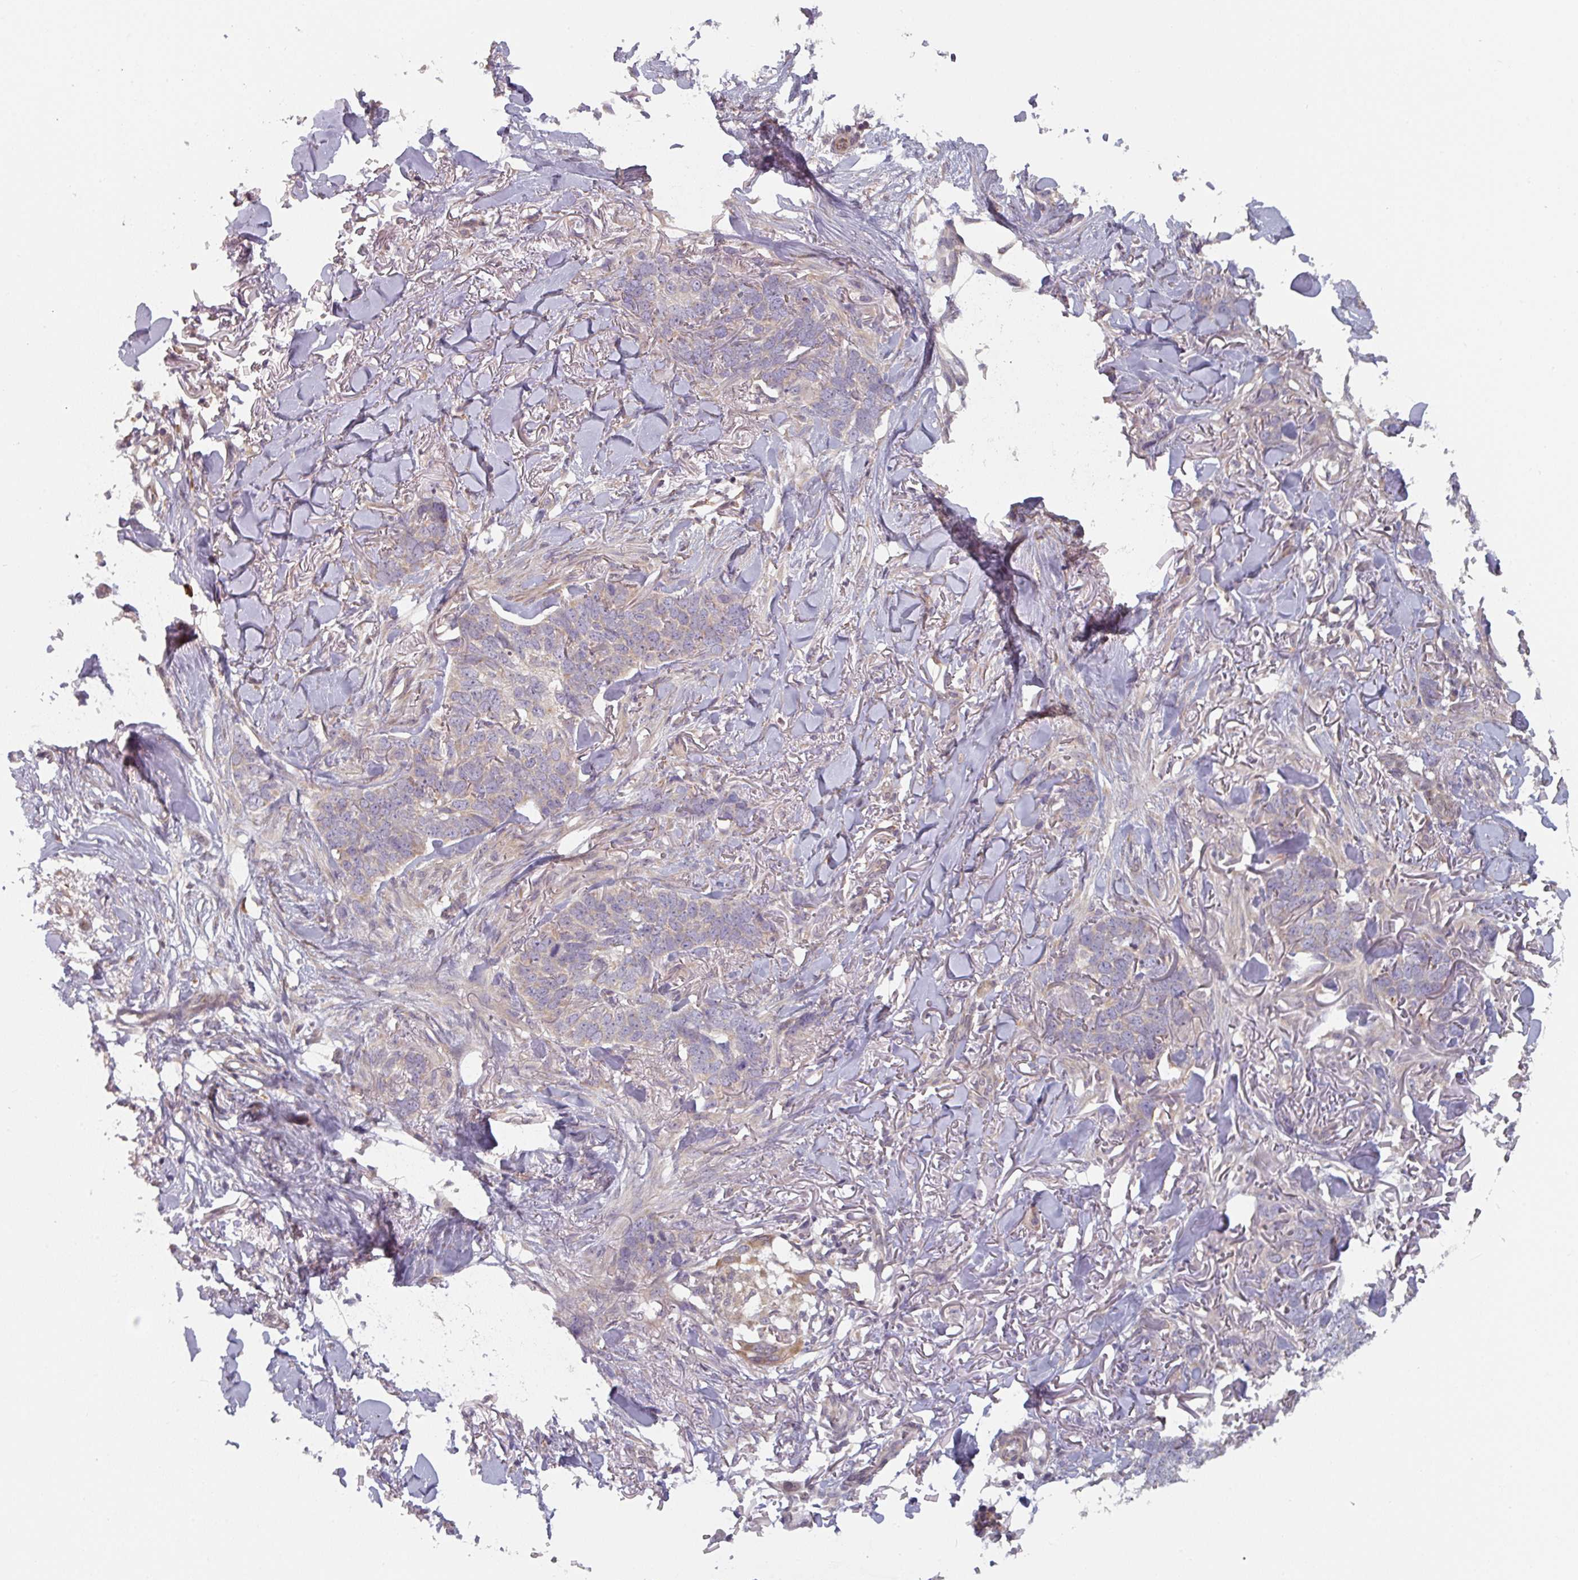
{"staining": {"intensity": "negative", "quantity": "none", "location": "none"}, "tissue": "skin cancer", "cell_type": "Tumor cells", "image_type": "cancer", "snomed": [{"axis": "morphology", "description": "Normal tissue, NOS"}, {"axis": "morphology", "description": "Basal cell carcinoma"}, {"axis": "topography", "description": "Skin"}], "caption": "An immunohistochemistry (IHC) photomicrograph of basal cell carcinoma (skin) is shown. There is no staining in tumor cells of basal cell carcinoma (skin).", "gene": "TAPT1", "patient": {"sex": "male", "age": 77}}